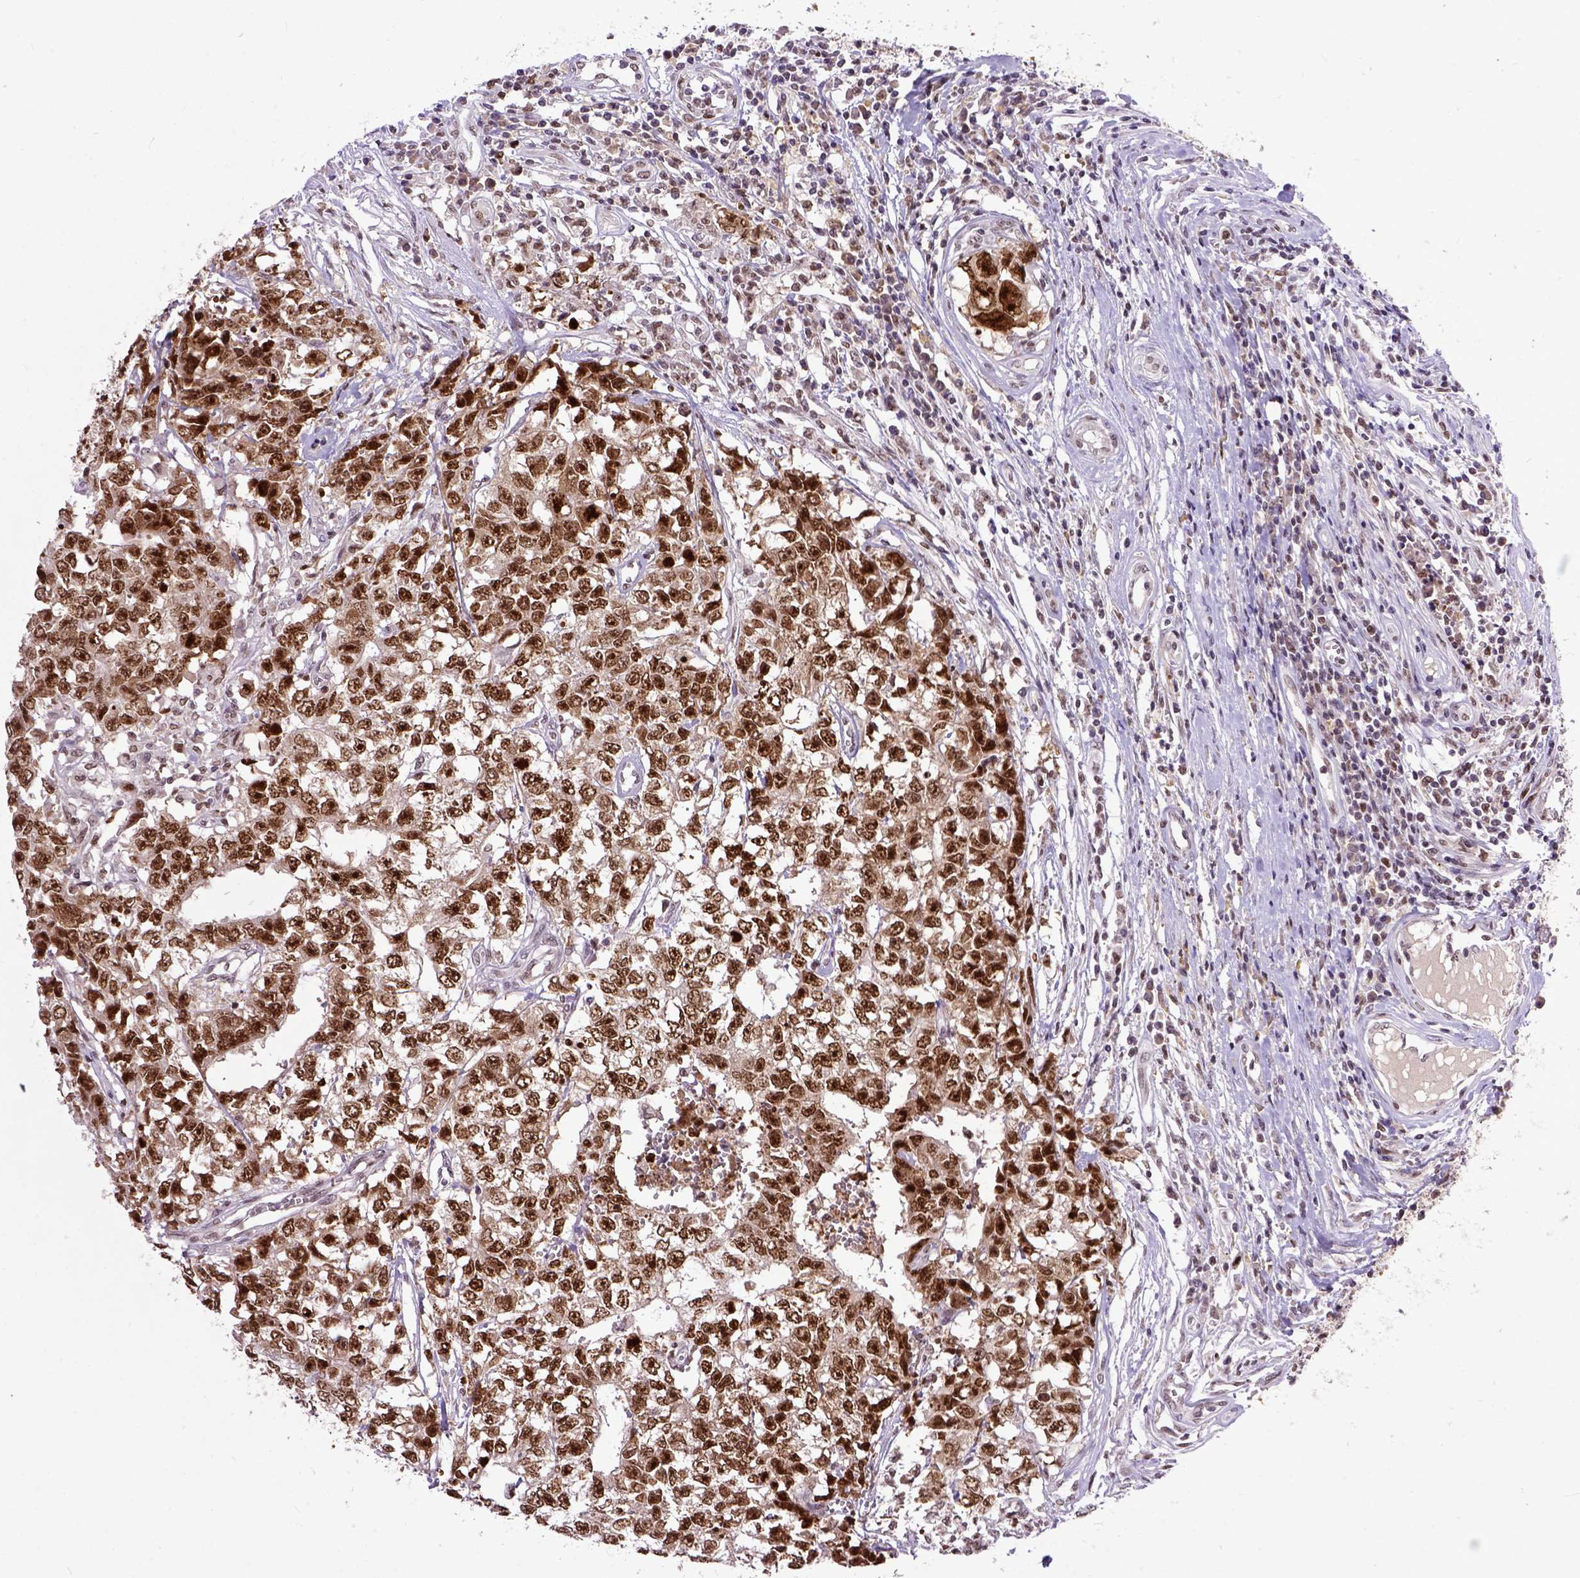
{"staining": {"intensity": "moderate", "quantity": ">75%", "location": "nuclear"}, "tissue": "testis cancer", "cell_type": "Tumor cells", "image_type": "cancer", "snomed": [{"axis": "morphology", "description": "Carcinoma, Embryonal, NOS"}, {"axis": "topography", "description": "Testis"}], "caption": "About >75% of tumor cells in human testis cancer display moderate nuclear protein expression as visualized by brown immunohistochemical staining.", "gene": "RCC2", "patient": {"sex": "male", "age": 36}}